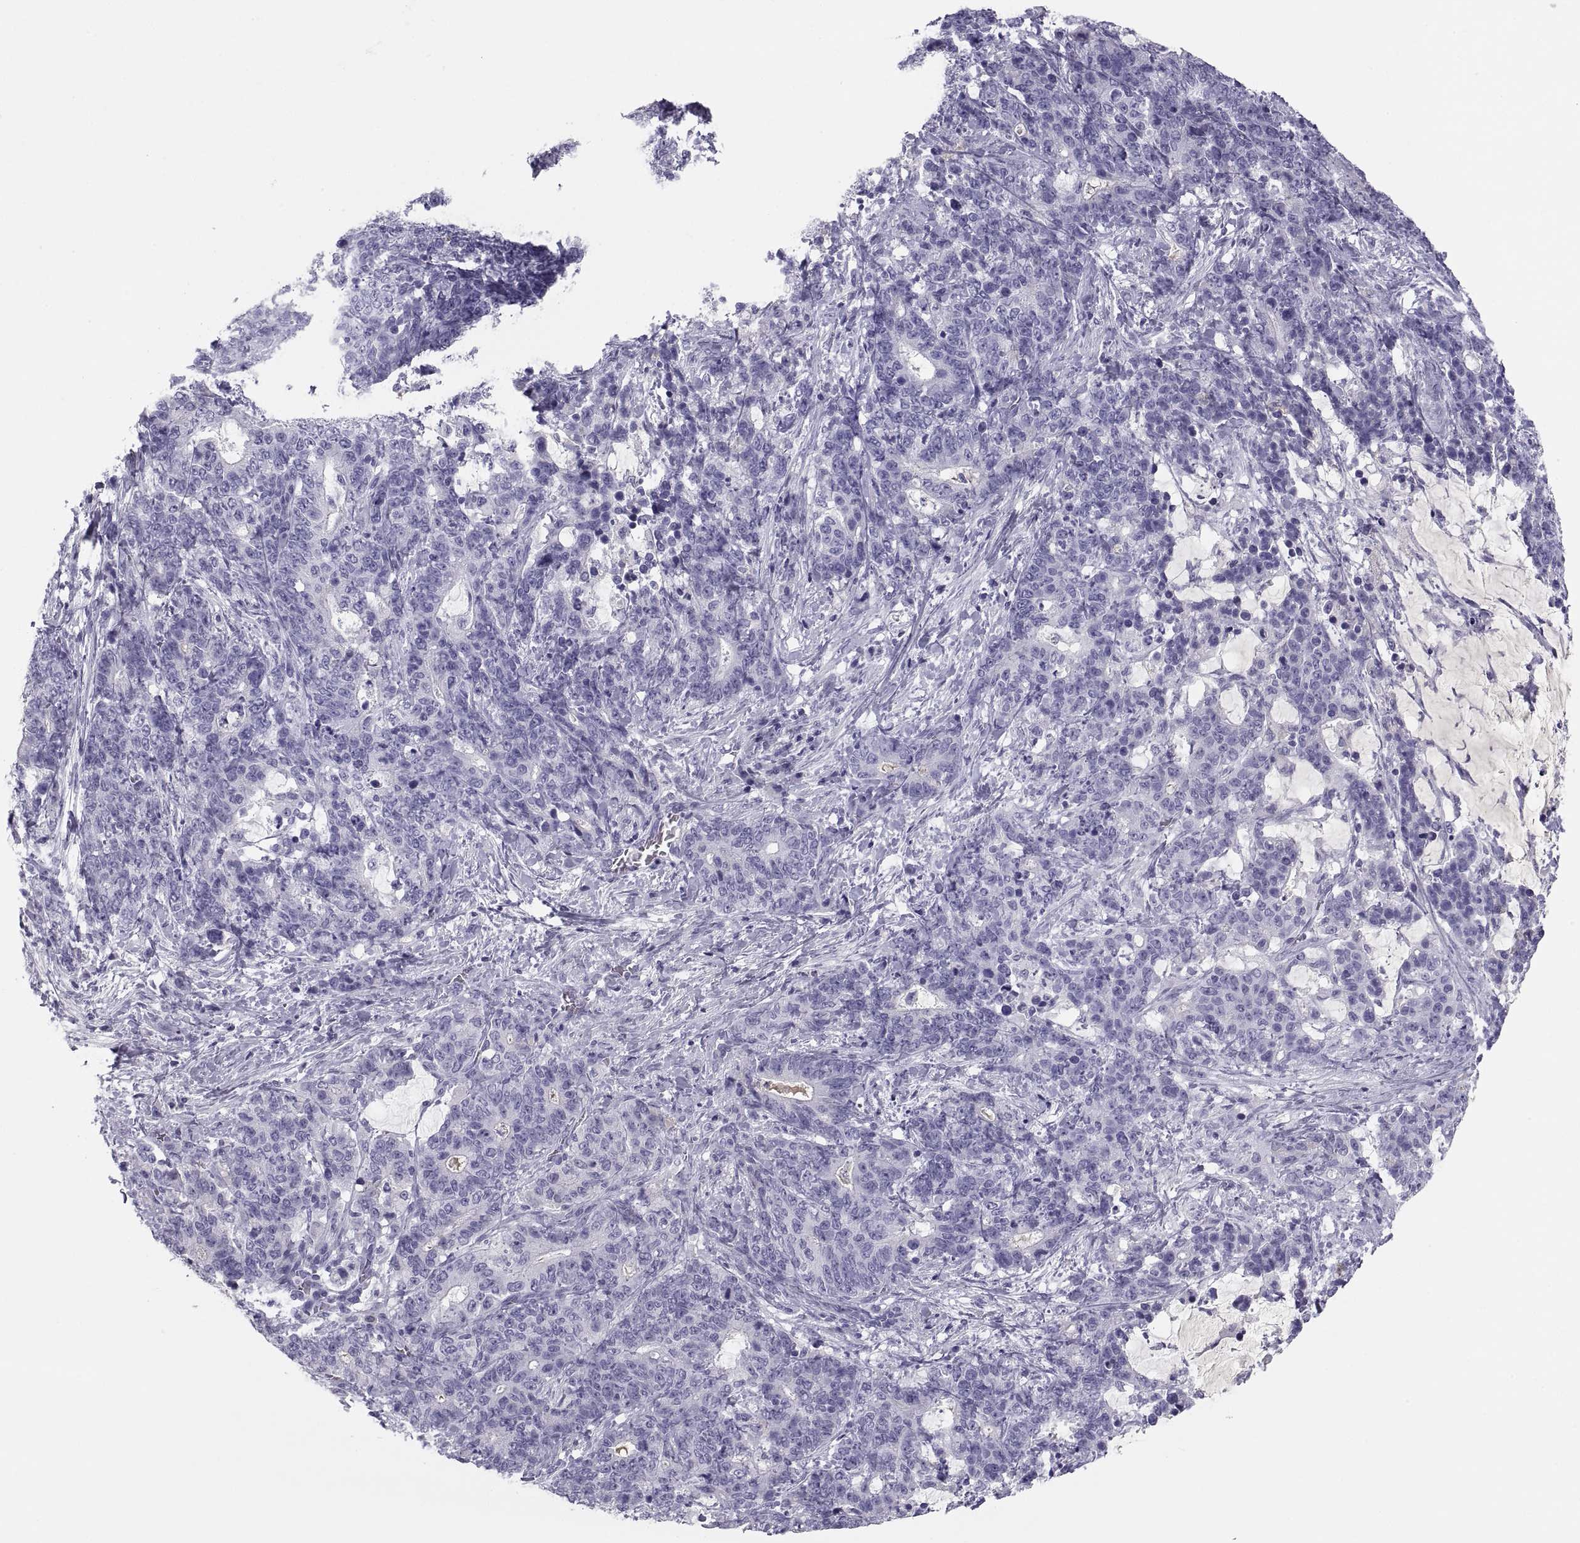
{"staining": {"intensity": "negative", "quantity": "none", "location": "none"}, "tissue": "stomach cancer", "cell_type": "Tumor cells", "image_type": "cancer", "snomed": [{"axis": "morphology", "description": "Normal tissue, NOS"}, {"axis": "morphology", "description": "Adenocarcinoma, NOS"}, {"axis": "topography", "description": "Stomach"}], "caption": "This image is of stomach cancer stained with immunohistochemistry to label a protein in brown with the nuclei are counter-stained blue. There is no staining in tumor cells.", "gene": "MAGEB2", "patient": {"sex": "female", "age": 64}}